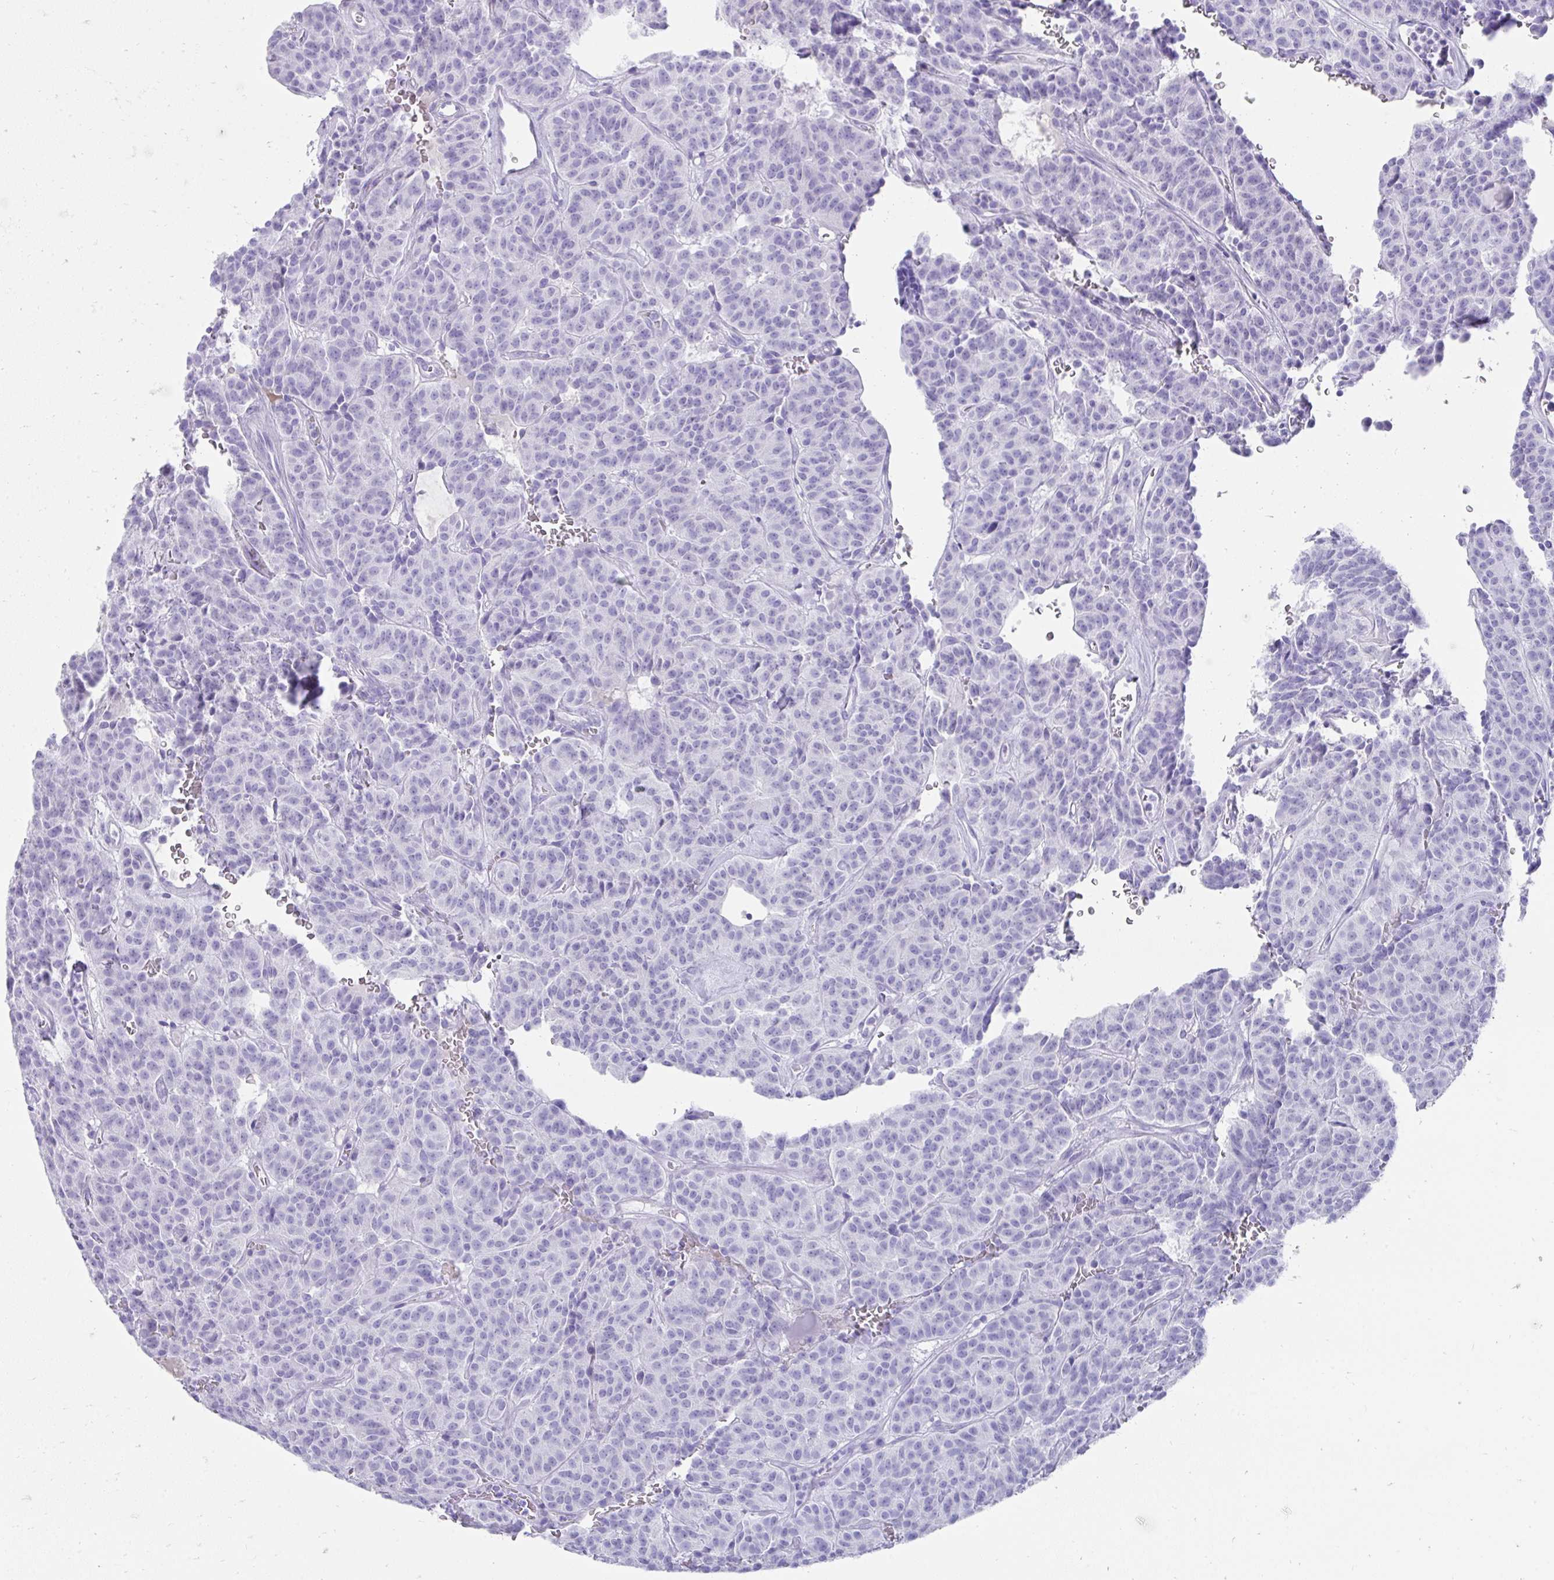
{"staining": {"intensity": "negative", "quantity": "none", "location": "none"}, "tissue": "carcinoid", "cell_type": "Tumor cells", "image_type": "cancer", "snomed": [{"axis": "morphology", "description": "Carcinoid, malignant, NOS"}, {"axis": "topography", "description": "Lung"}], "caption": "The micrograph exhibits no significant staining in tumor cells of carcinoid (malignant).", "gene": "TNNT1", "patient": {"sex": "female", "age": 61}}